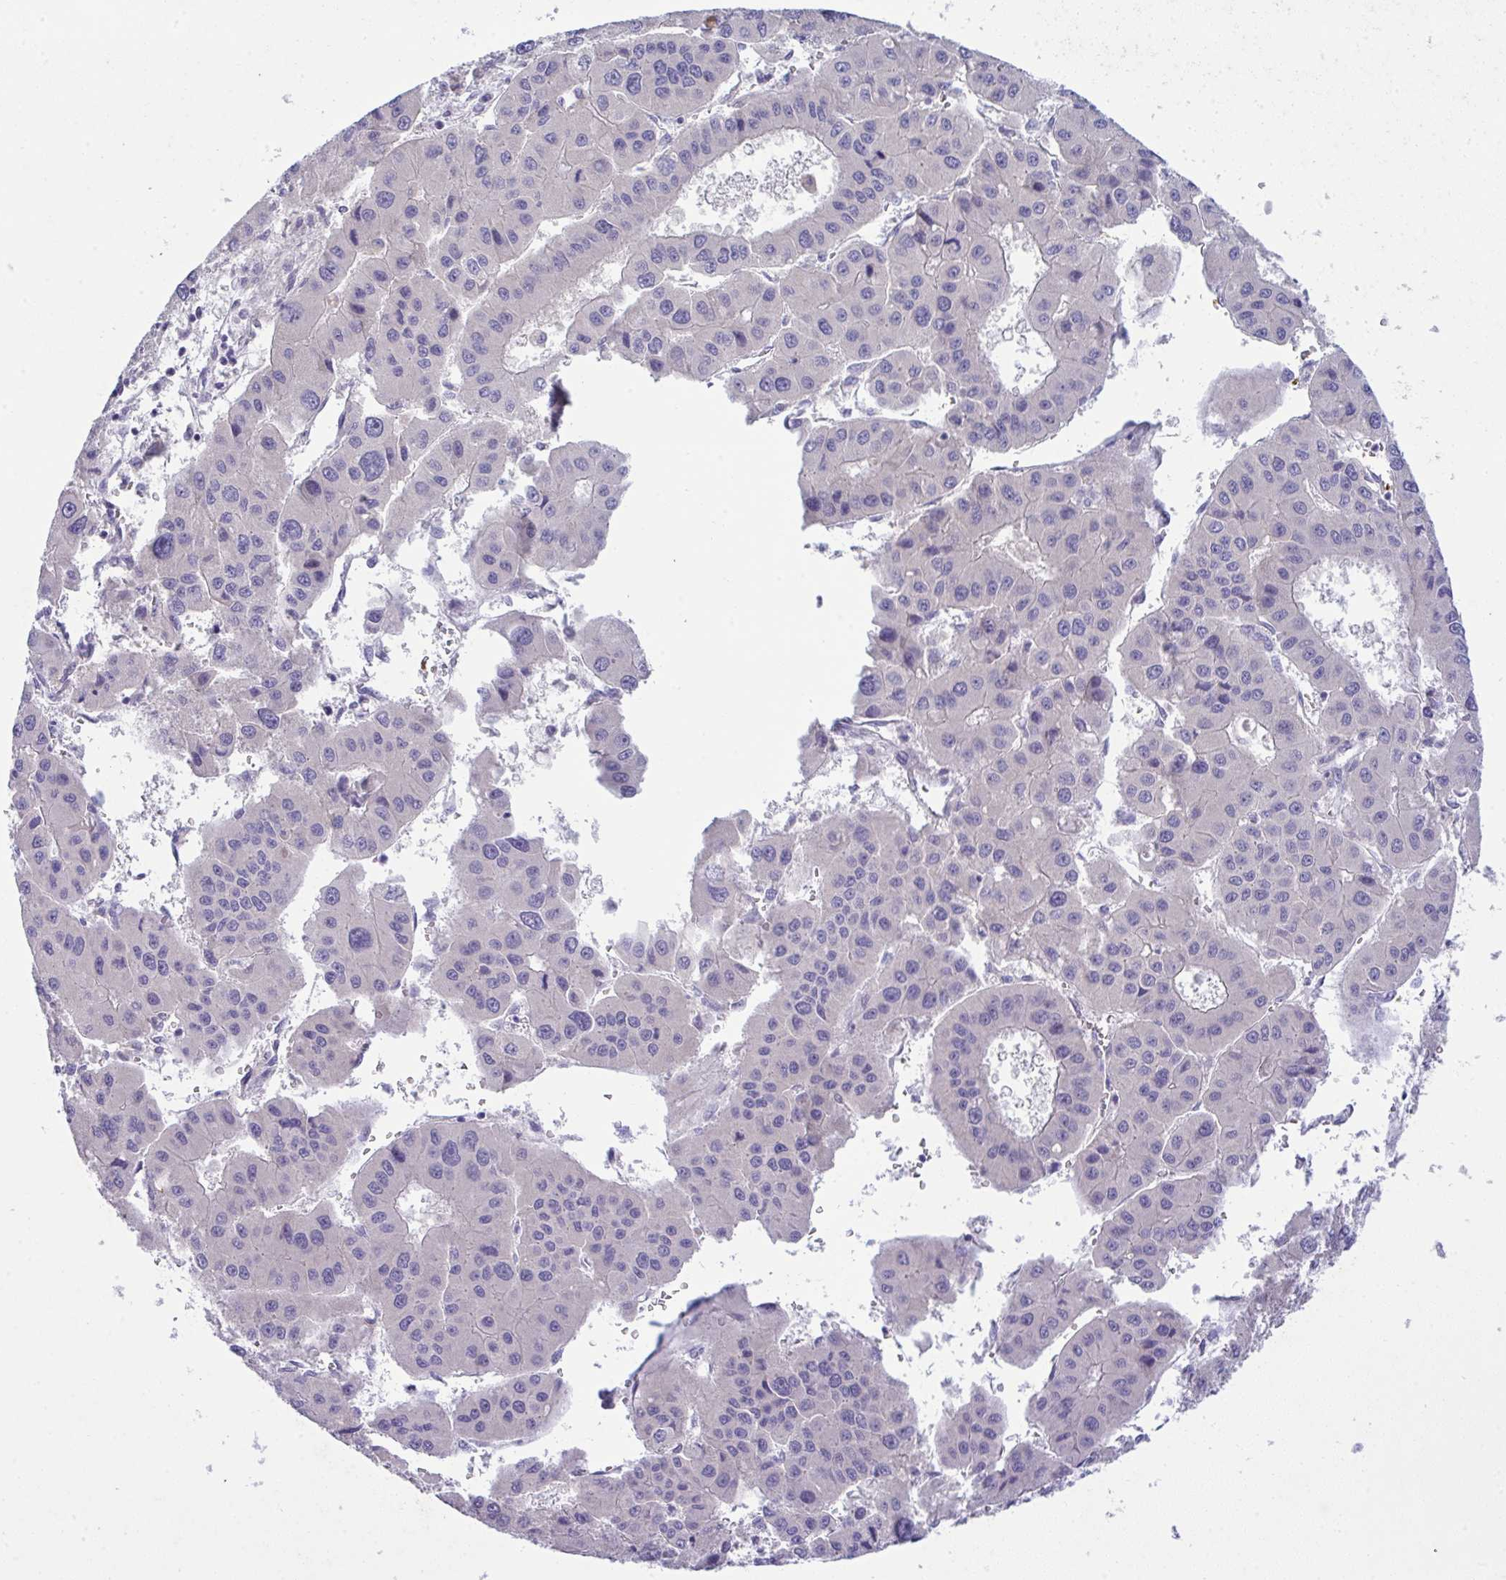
{"staining": {"intensity": "negative", "quantity": "none", "location": "none"}, "tissue": "liver cancer", "cell_type": "Tumor cells", "image_type": "cancer", "snomed": [{"axis": "morphology", "description": "Carcinoma, Hepatocellular, NOS"}, {"axis": "topography", "description": "Liver"}], "caption": "This histopathology image is of liver cancer stained with IHC to label a protein in brown with the nuclei are counter-stained blue. There is no staining in tumor cells.", "gene": "SPTB", "patient": {"sex": "male", "age": 73}}